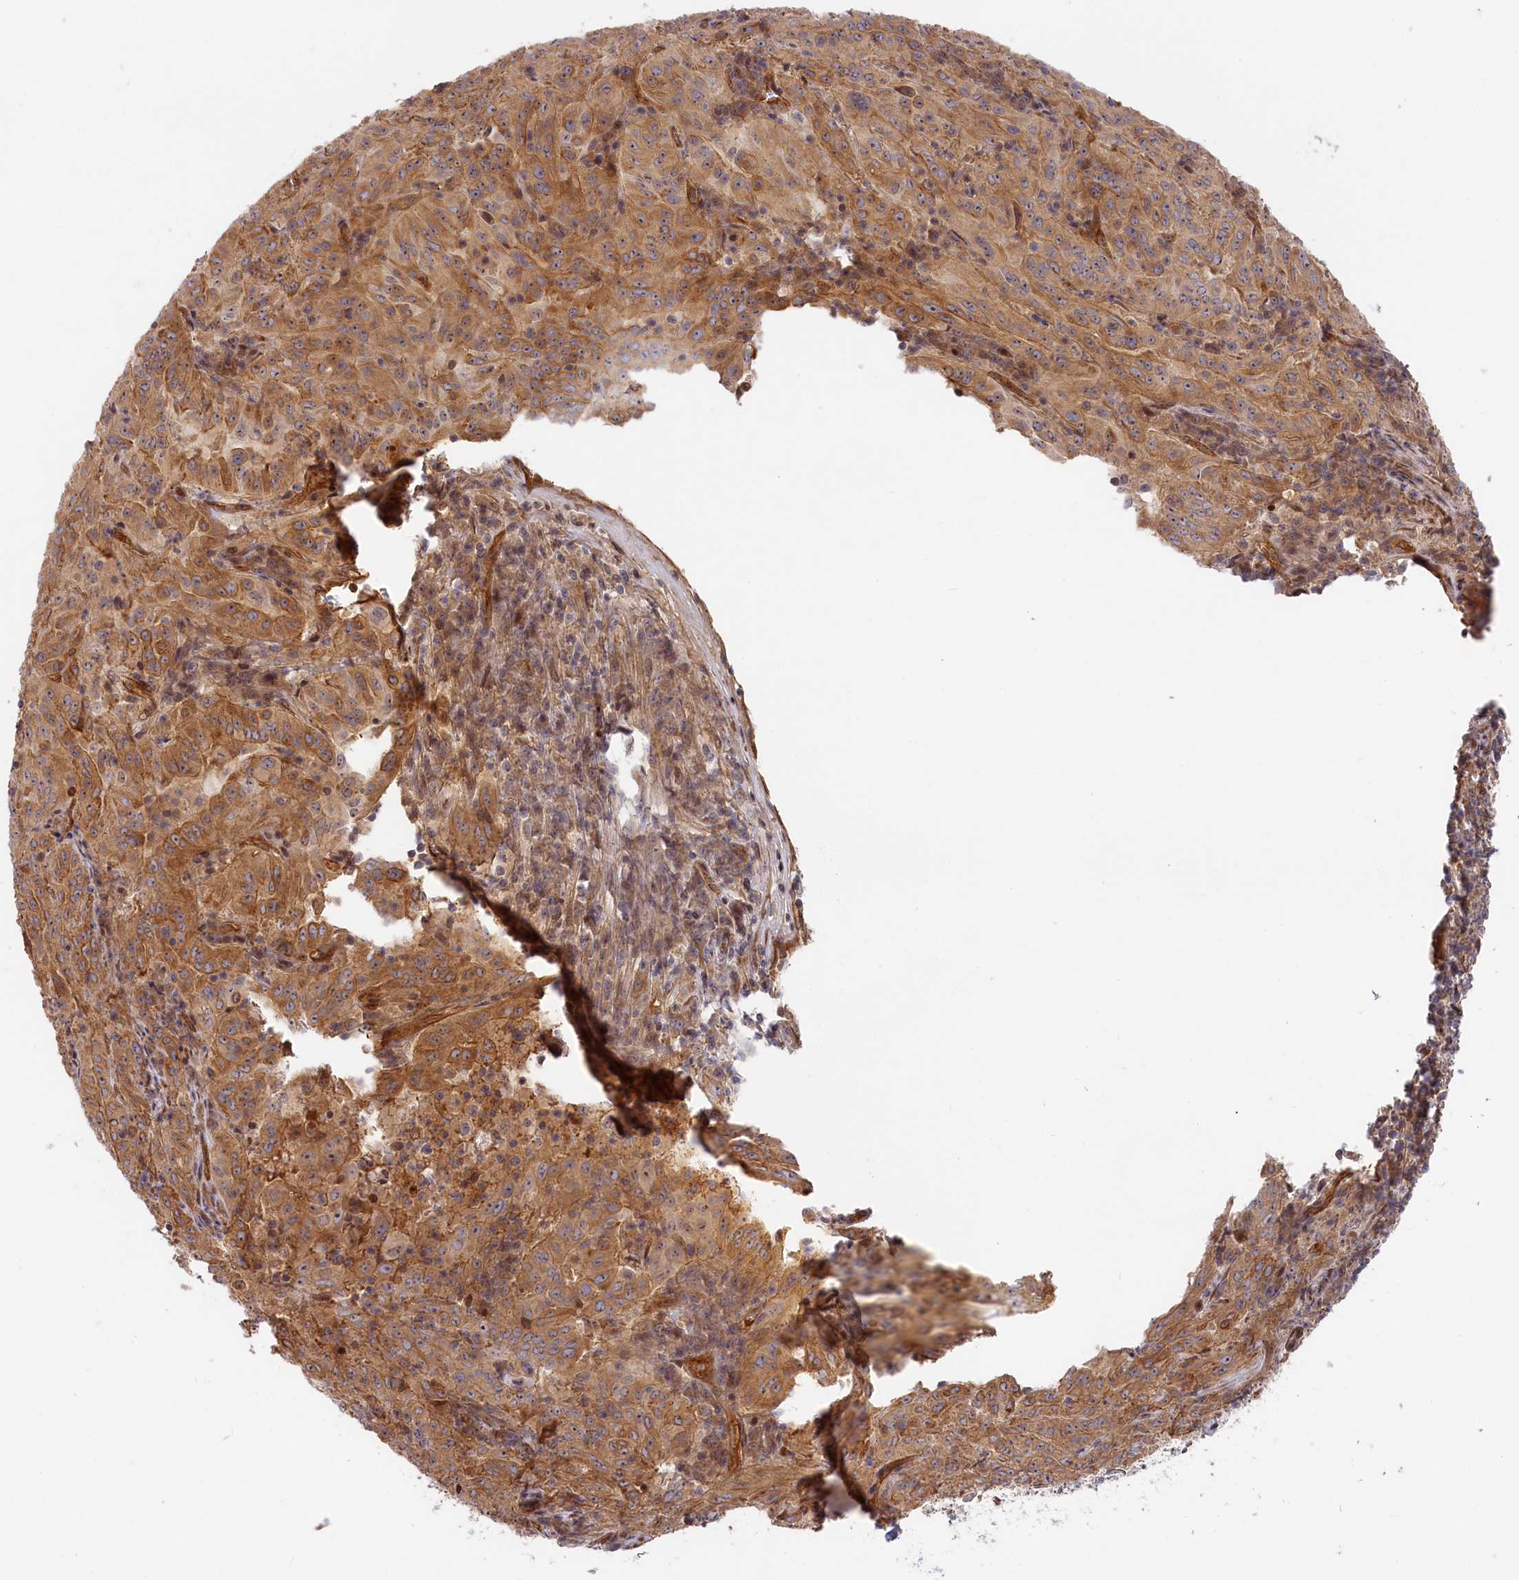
{"staining": {"intensity": "moderate", "quantity": ">75%", "location": "cytoplasmic/membranous"}, "tissue": "pancreatic cancer", "cell_type": "Tumor cells", "image_type": "cancer", "snomed": [{"axis": "morphology", "description": "Adenocarcinoma, NOS"}, {"axis": "topography", "description": "Pancreas"}], "caption": "There is medium levels of moderate cytoplasmic/membranous staining in tumor cells of pancreatic cancer, as demonstrated by immunohistochemical staining (brown color).", "gene": "CEP44", "patient": {"sex": "male", "age": 63}}